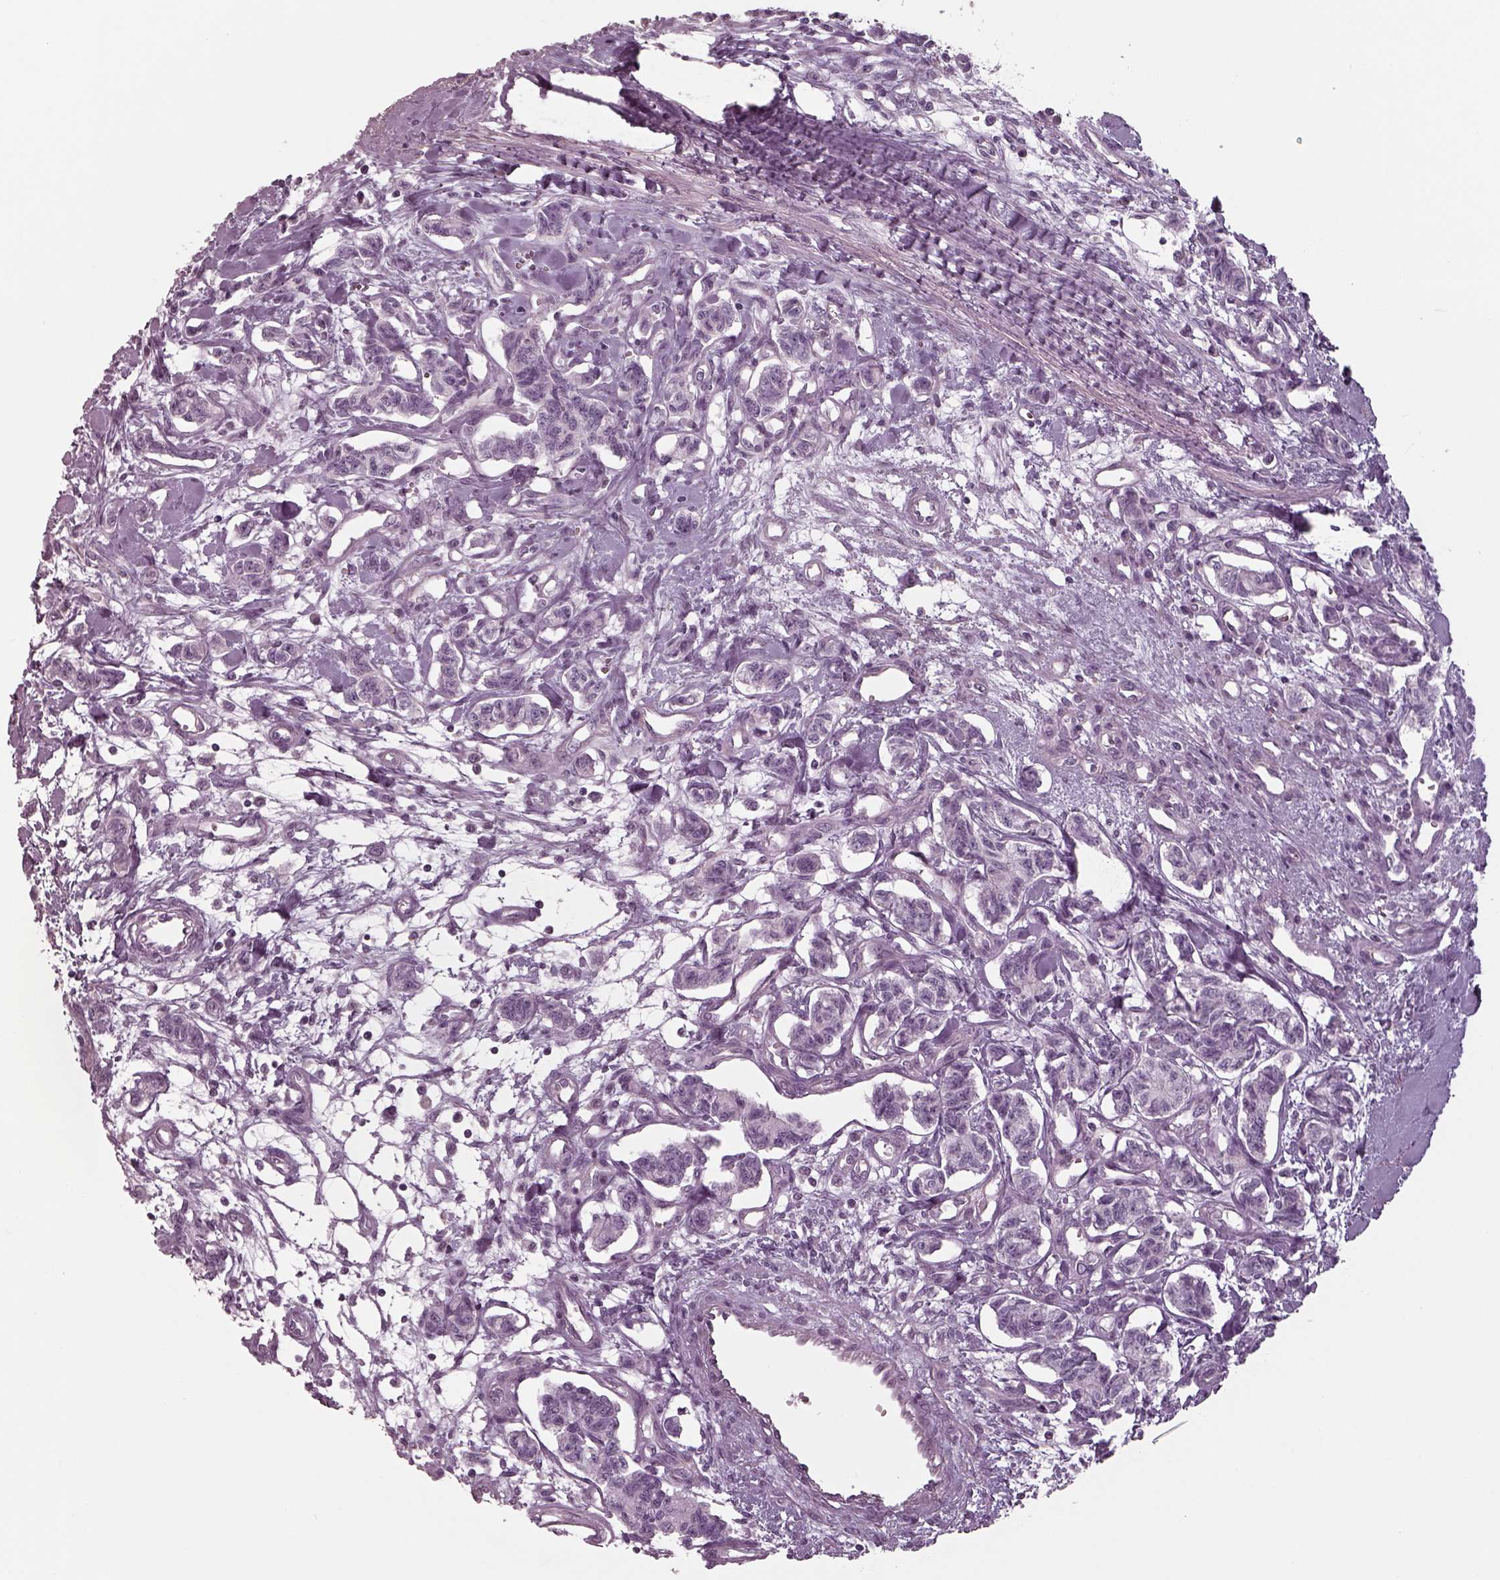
{"staining": {"intensity": "negative", "quantity": "none", "location": "none"}, "tissue": "carcinoid", "cell_type": "Tumor cells", "image_type": "cancer", "snomed": [{"axis": "morphology", "description": "Carcinoid, malignant, NOS"}, {"axis": "topography", "description": "Kidney"}], "caption": "Protein analysis of carcinoid reveals no significant expression in tumor cells. (DAB (3,3'-diaminobenzidine) immunohistochemistry with hematoxylin counter stain).", "gene": "SEPTIN14", "patient": {"sex": "female", "age": 41}}